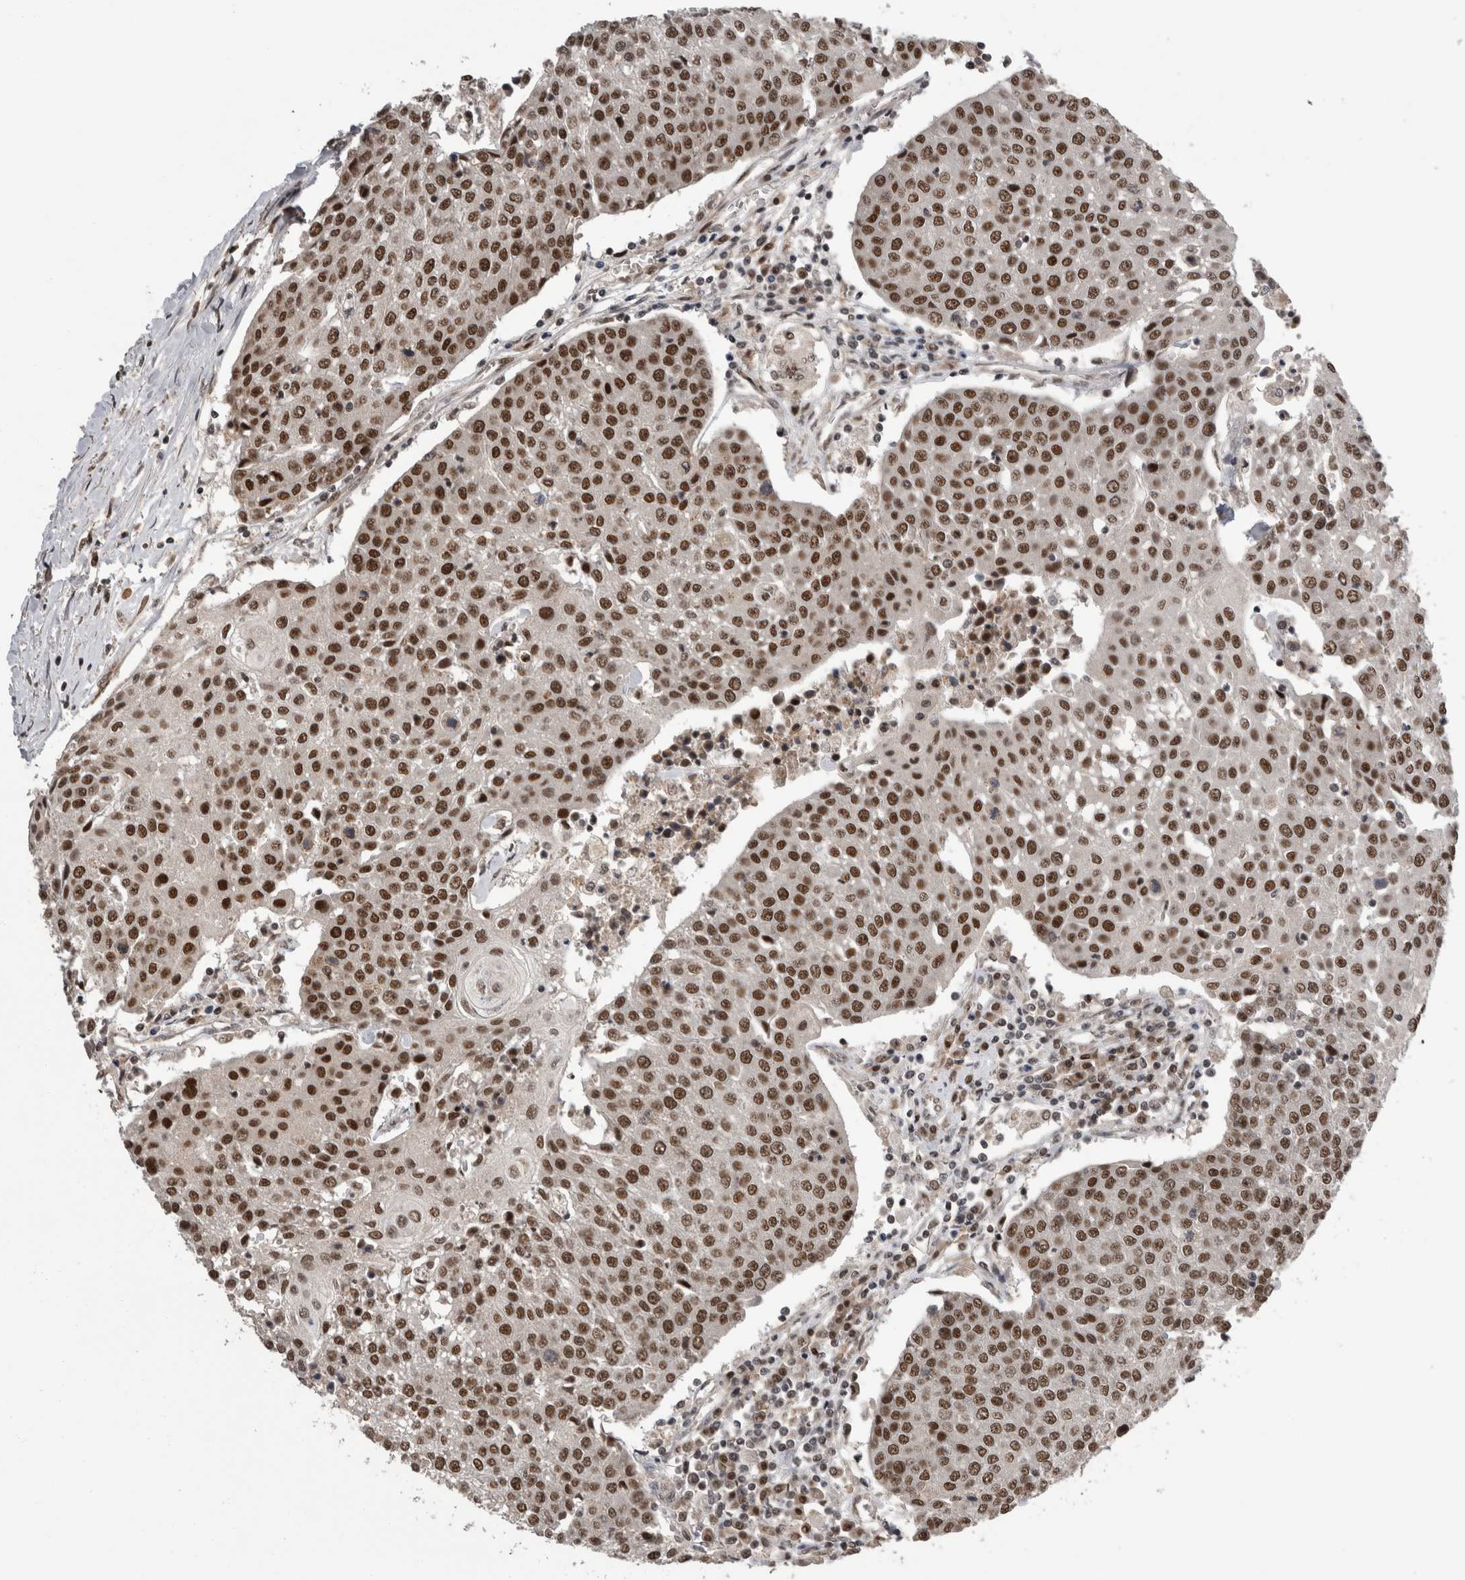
{"staining": {"intensity": "strong", "quantity": ">75%", "location": "nuclear"}, "tissue": "urothelial cancer", "cell_type": "Tumor cells", "image_type": "cancer", "snomed": [{"axis": "morphology", "description": "Urothelial carcinoma, High grade"}, {"axis": "topography", "description": "Urinary bladder"}], "caption": "Urothelial carcinoma (high-grade) stained with DAB (3,3'-diaminobenzidine) IHC reveals high levels of strong nuclear expression in about >75% of tumor cells.", "gene": "CPSF2", "patient": {"sex": "female", "age": 85}}